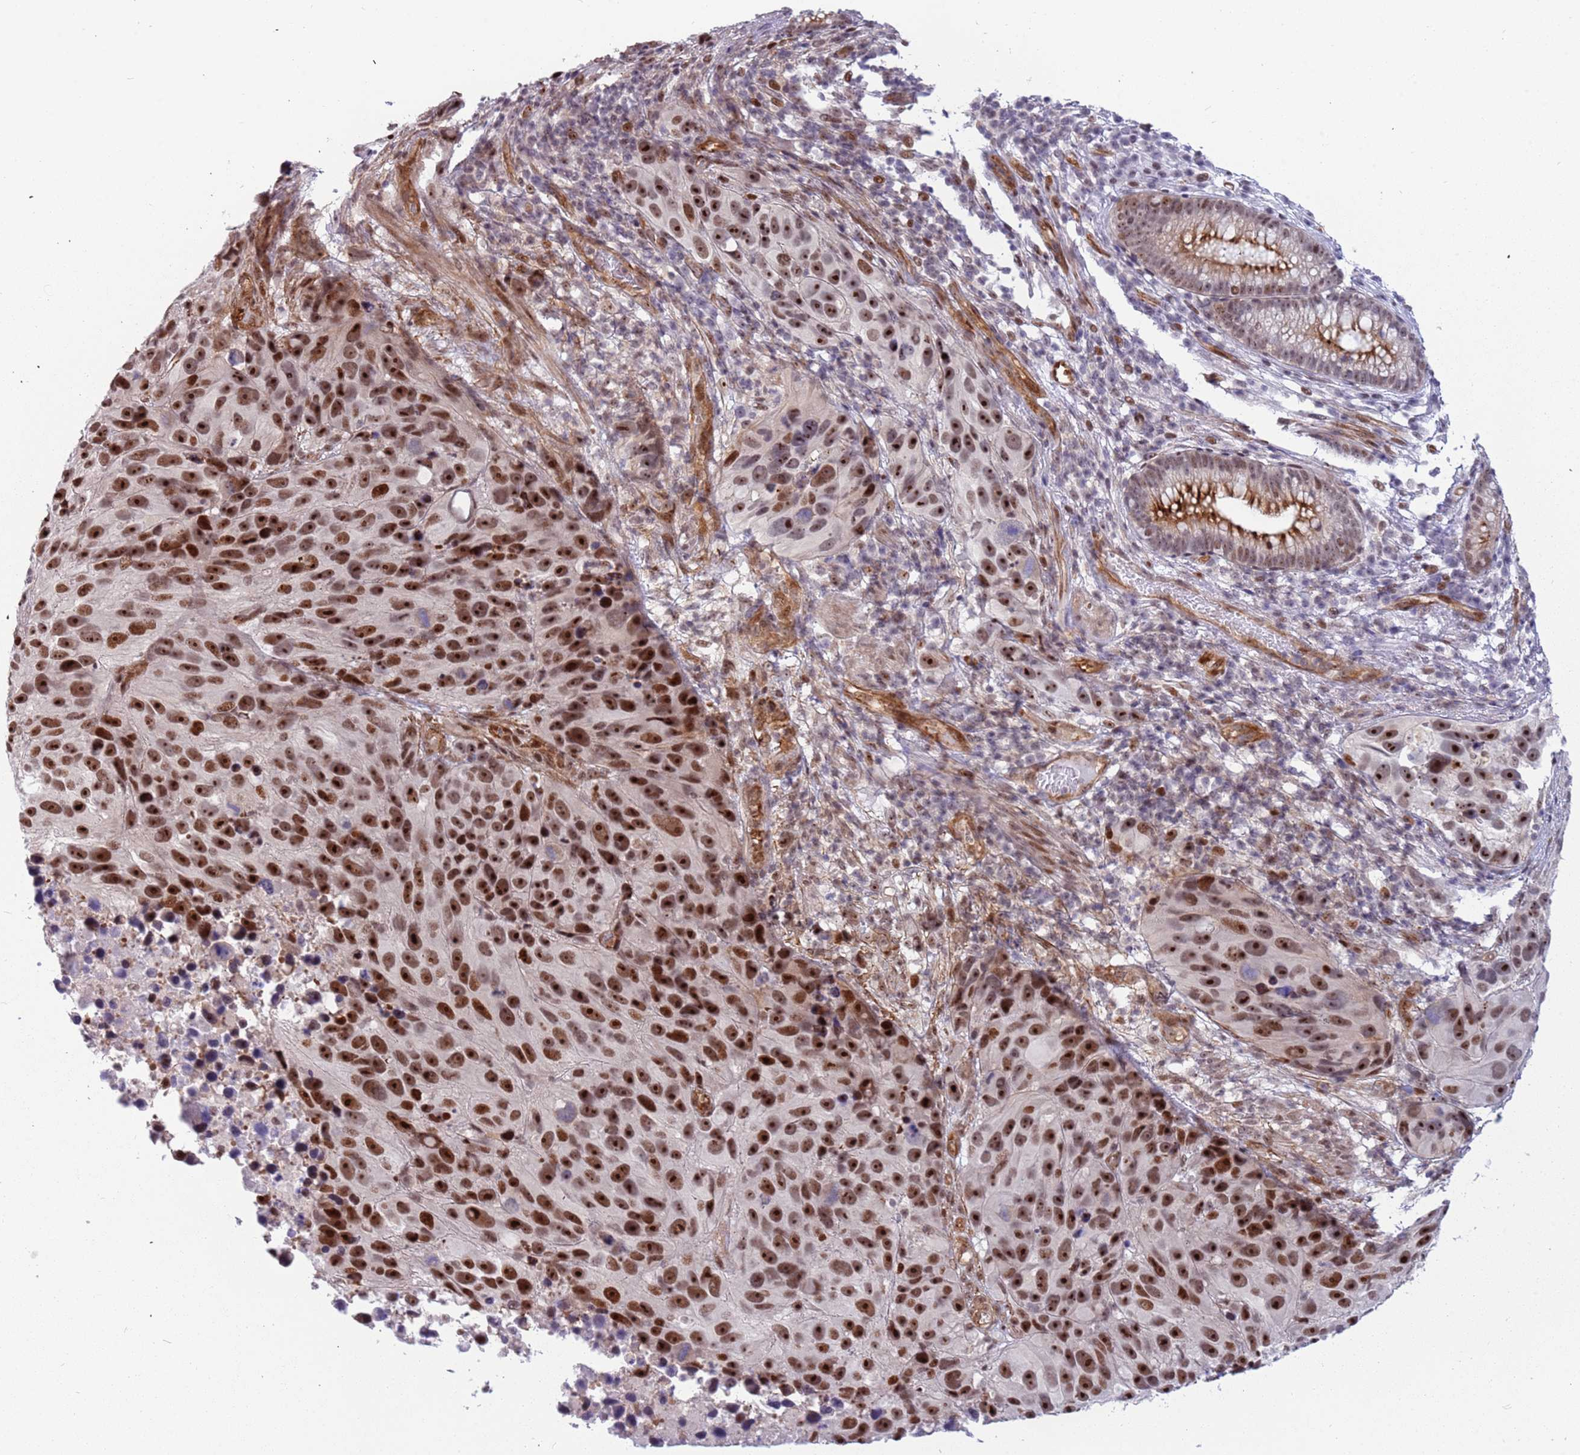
{"staining": {"intensity": "strong", "quantity": ">75%", "location": "nuclear"}, "tissue": "melanoma", "cell_type": "Tumor cells", "image_type": "cancer", "snomed": [{"axis": "morphology", "description": "Malignant melanoma, NOS"}, {"axis": "topography", "description": "Skin"}], "caption": "Brown immunohistochemical staining in human melanoma reveals strong nuclear expression in about >75% of tumor cells.", "gene": "LRMDA", "patient": {"sex": "male", "age": 84}}